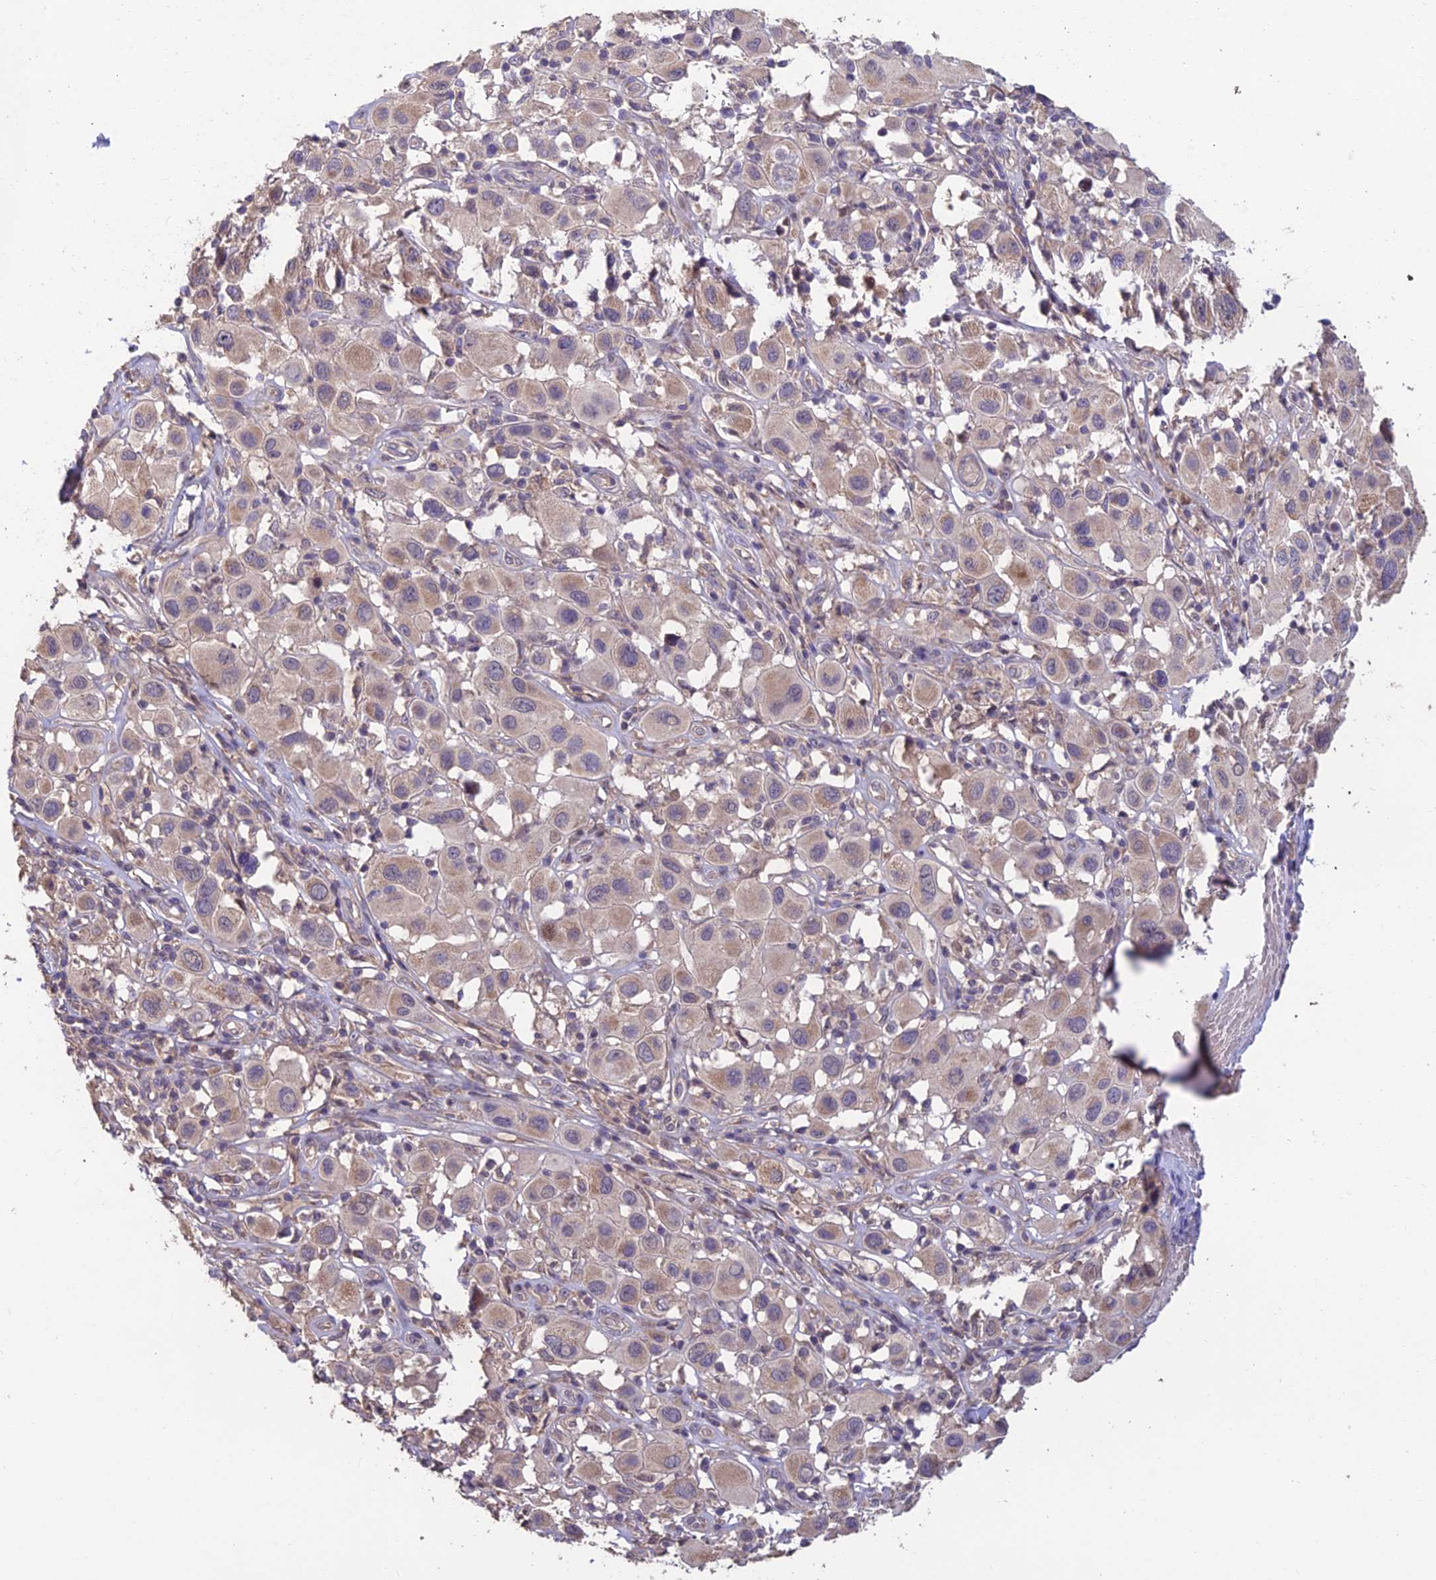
{"staining": {"intensity": "weak", "quantity": "25%-75%", "location": "cytoplasmic/membranous"}, "tissue": "melanoma", "cell_type": "Tumor cells", "image_type": "cancer", "snomed": [{"axis": "morphology", "description": "Malignant melanoma, Metastatic site"}, {"axis": "topography", "description": "Skin"}], "caption": "Immunohistochemistry (IHC) photomicrograph of neoplastic tissue: human malignant melanoma (metastatic site) stained using immunohistochemistry exhibits low levels of weak protein expression localized specifically in the cytoplasmic/membranous of tumor cells, appearing as a cytoplasmic/membranous brown color.", "gene": "SHISA5", "patient": {"sex": "male", "age": 41}}